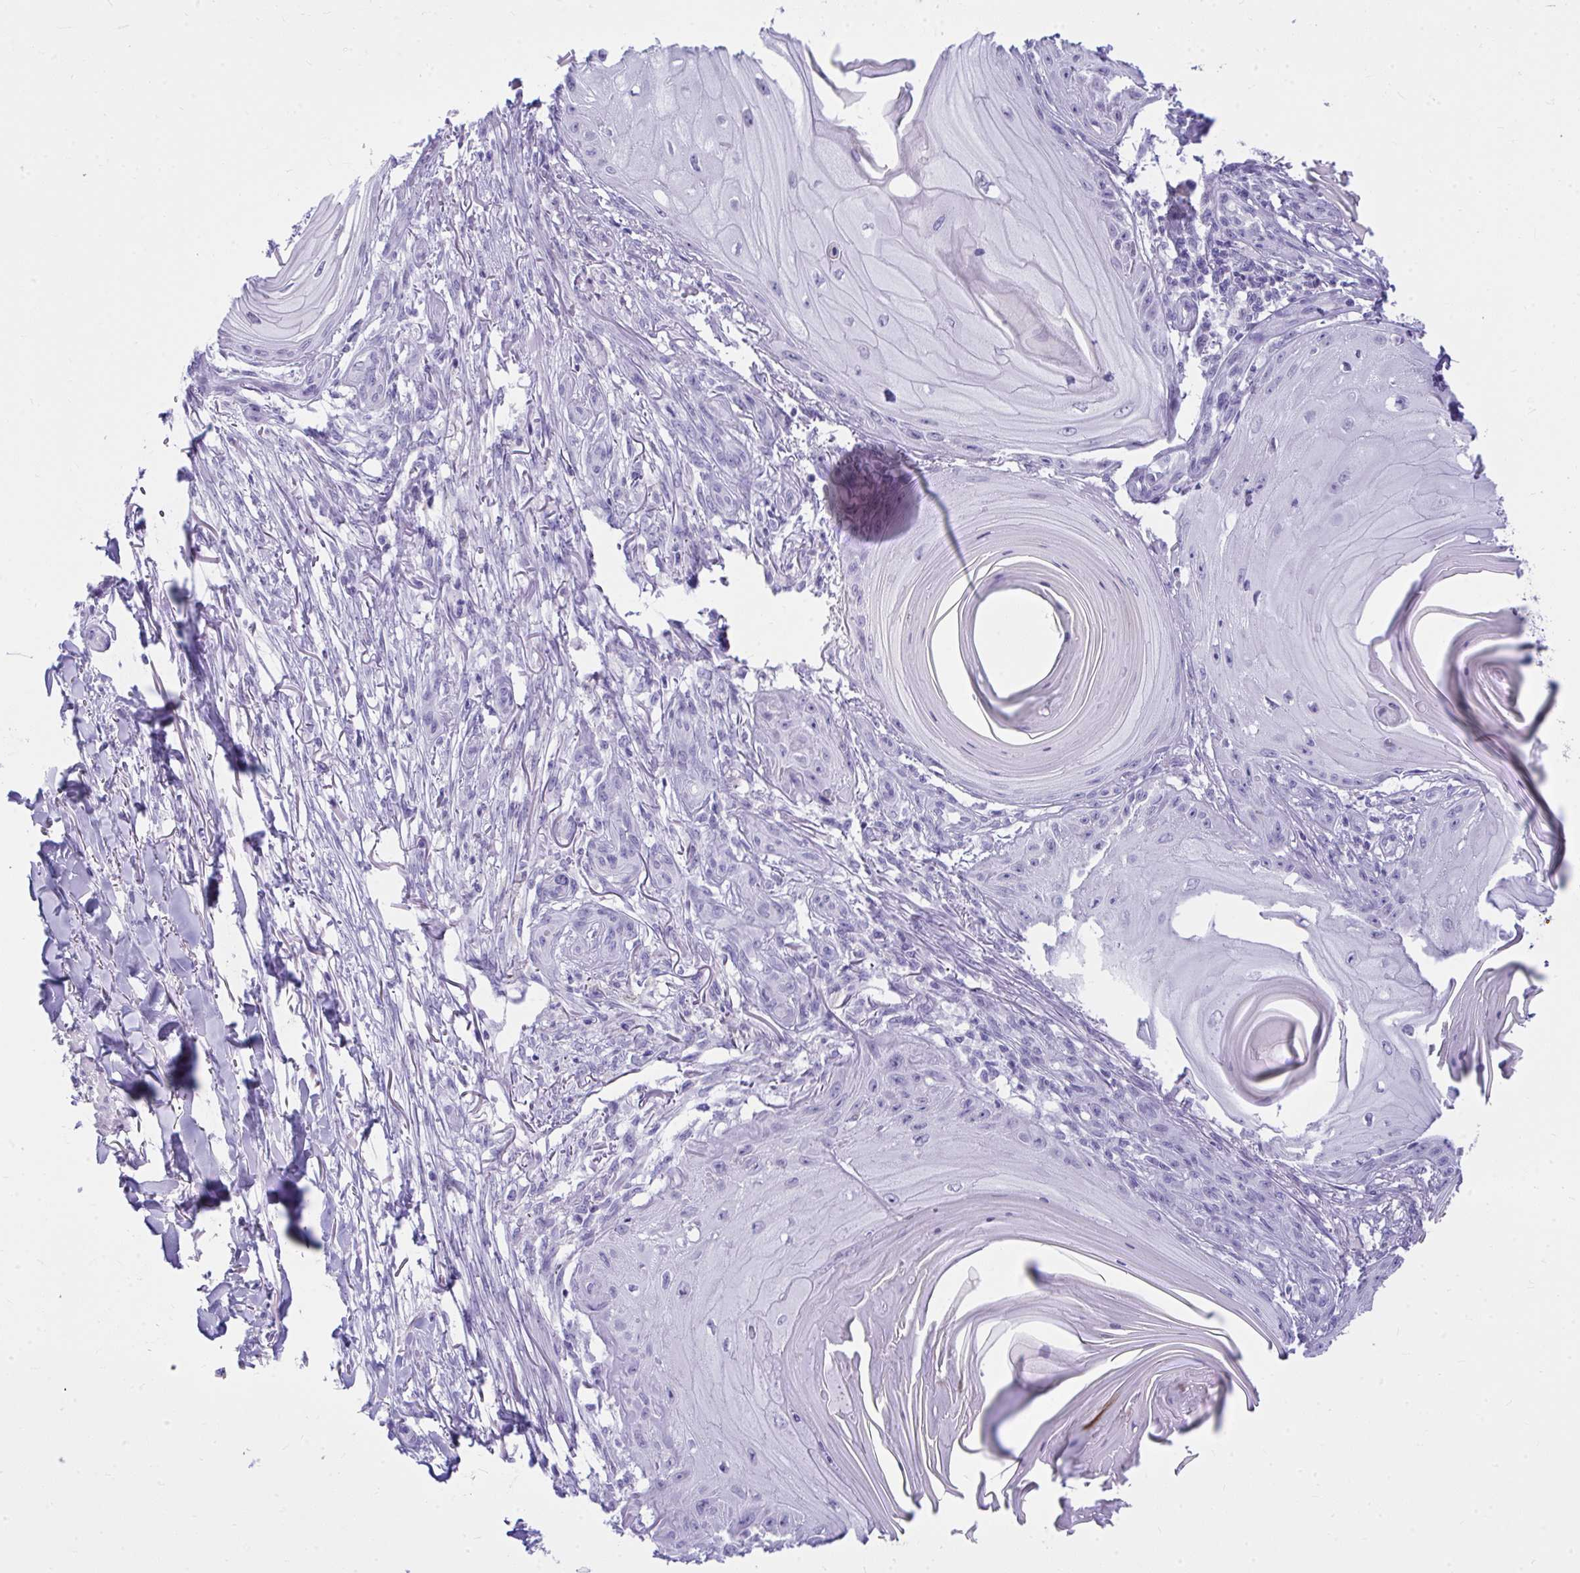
{"staining": {"intensity": "negative", "quantity": "none", "location": "none"}, "tissue": "skin cancer", "cell_type": "Tumor cells", "image_type": "cancer", "snomed": [{"axis": "morphology", "description": "Squamous cell carcinoma, NOS"}, {"axis": "topography", "description": "Skin"}], "caption": "Immunohistochemical staining of skin cancer shows no significant expression in tumor cells. Nuclei are stained in blue.", "gene": "OR5F1", "patient": {"sex": "female", "age": 77}}